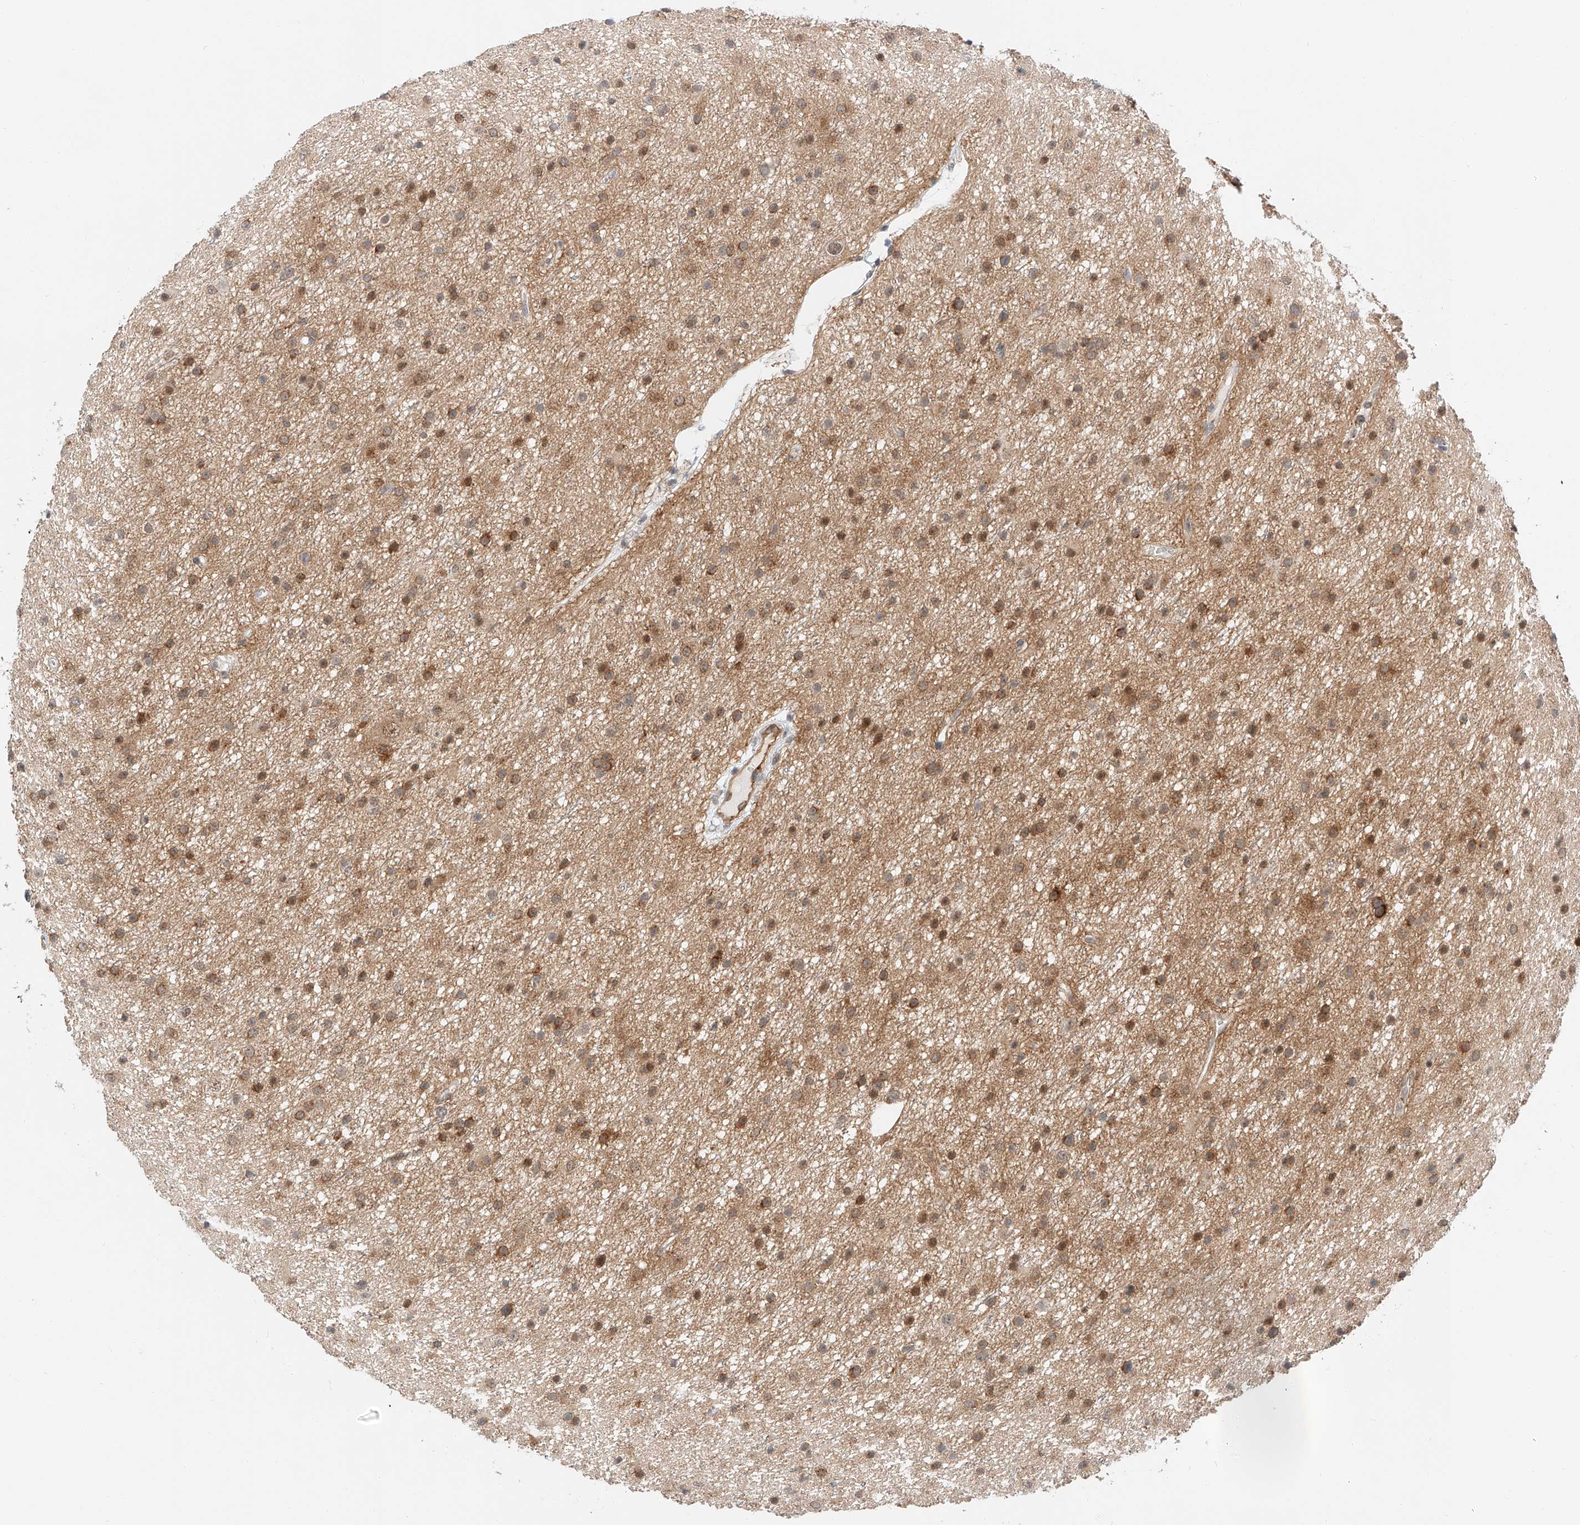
{"staining": {"intensity": "moderate", "quantity": ">75%", "location": "cytoplasmic/membranous"}, "tissue": "glioma", "cell_type": "Tumor cells", "image_type": "cancer", "snomed": [{"axis": "morphology", "description": "Glioma, malignant, Low grade"}, {"axis": "topography", "description": "Cerebral cortex"}], "caption": "A brown stain shows moderate cytoplasmic/membranous expression of a protein in malignant glioma (low-grade) tumor cells.", "gene": "CARMIL1", "patient": {"sex": "female", "age": 39}}